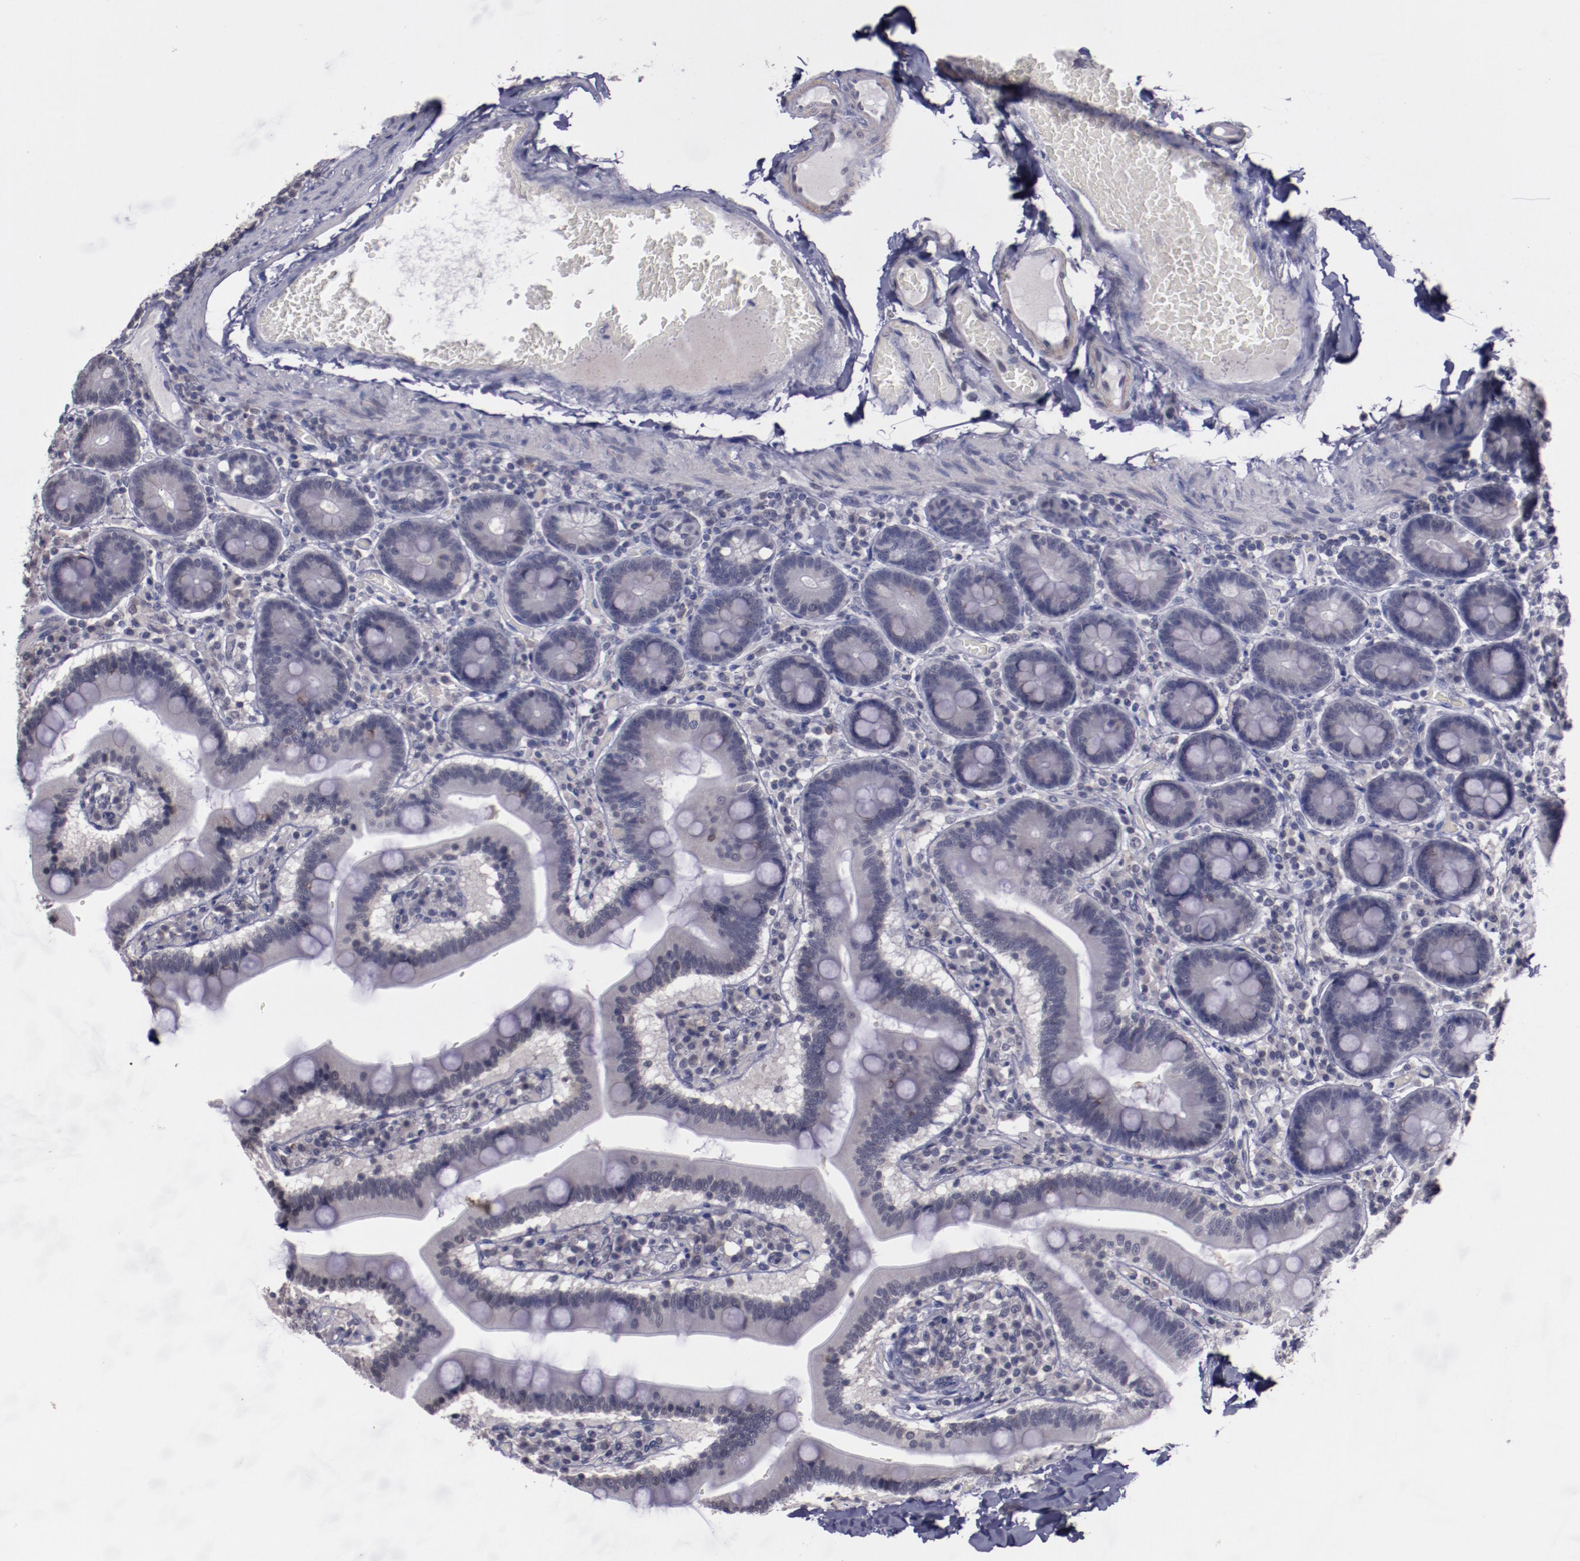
{"staining": {"intensity": "strong", "quantity": "<25%", "location": "cytoplasmic/membranous"}, "tissue": "duodenum", "cell_type": "Glandular cells", "image_type": "normal", "snomed": [{"axis": "morphology", "description": "Normal tissue, NOS"}, {"axis": "topography", "description": "Duodenum"}], "caption": "The micrograph shows staining of benign duodenum, revealing strong cytoplasmic/membranous protein expression (brown color) within glandular cells.", "gene": "NRXN3", "patient": {"sex": "male", "age": 66}}